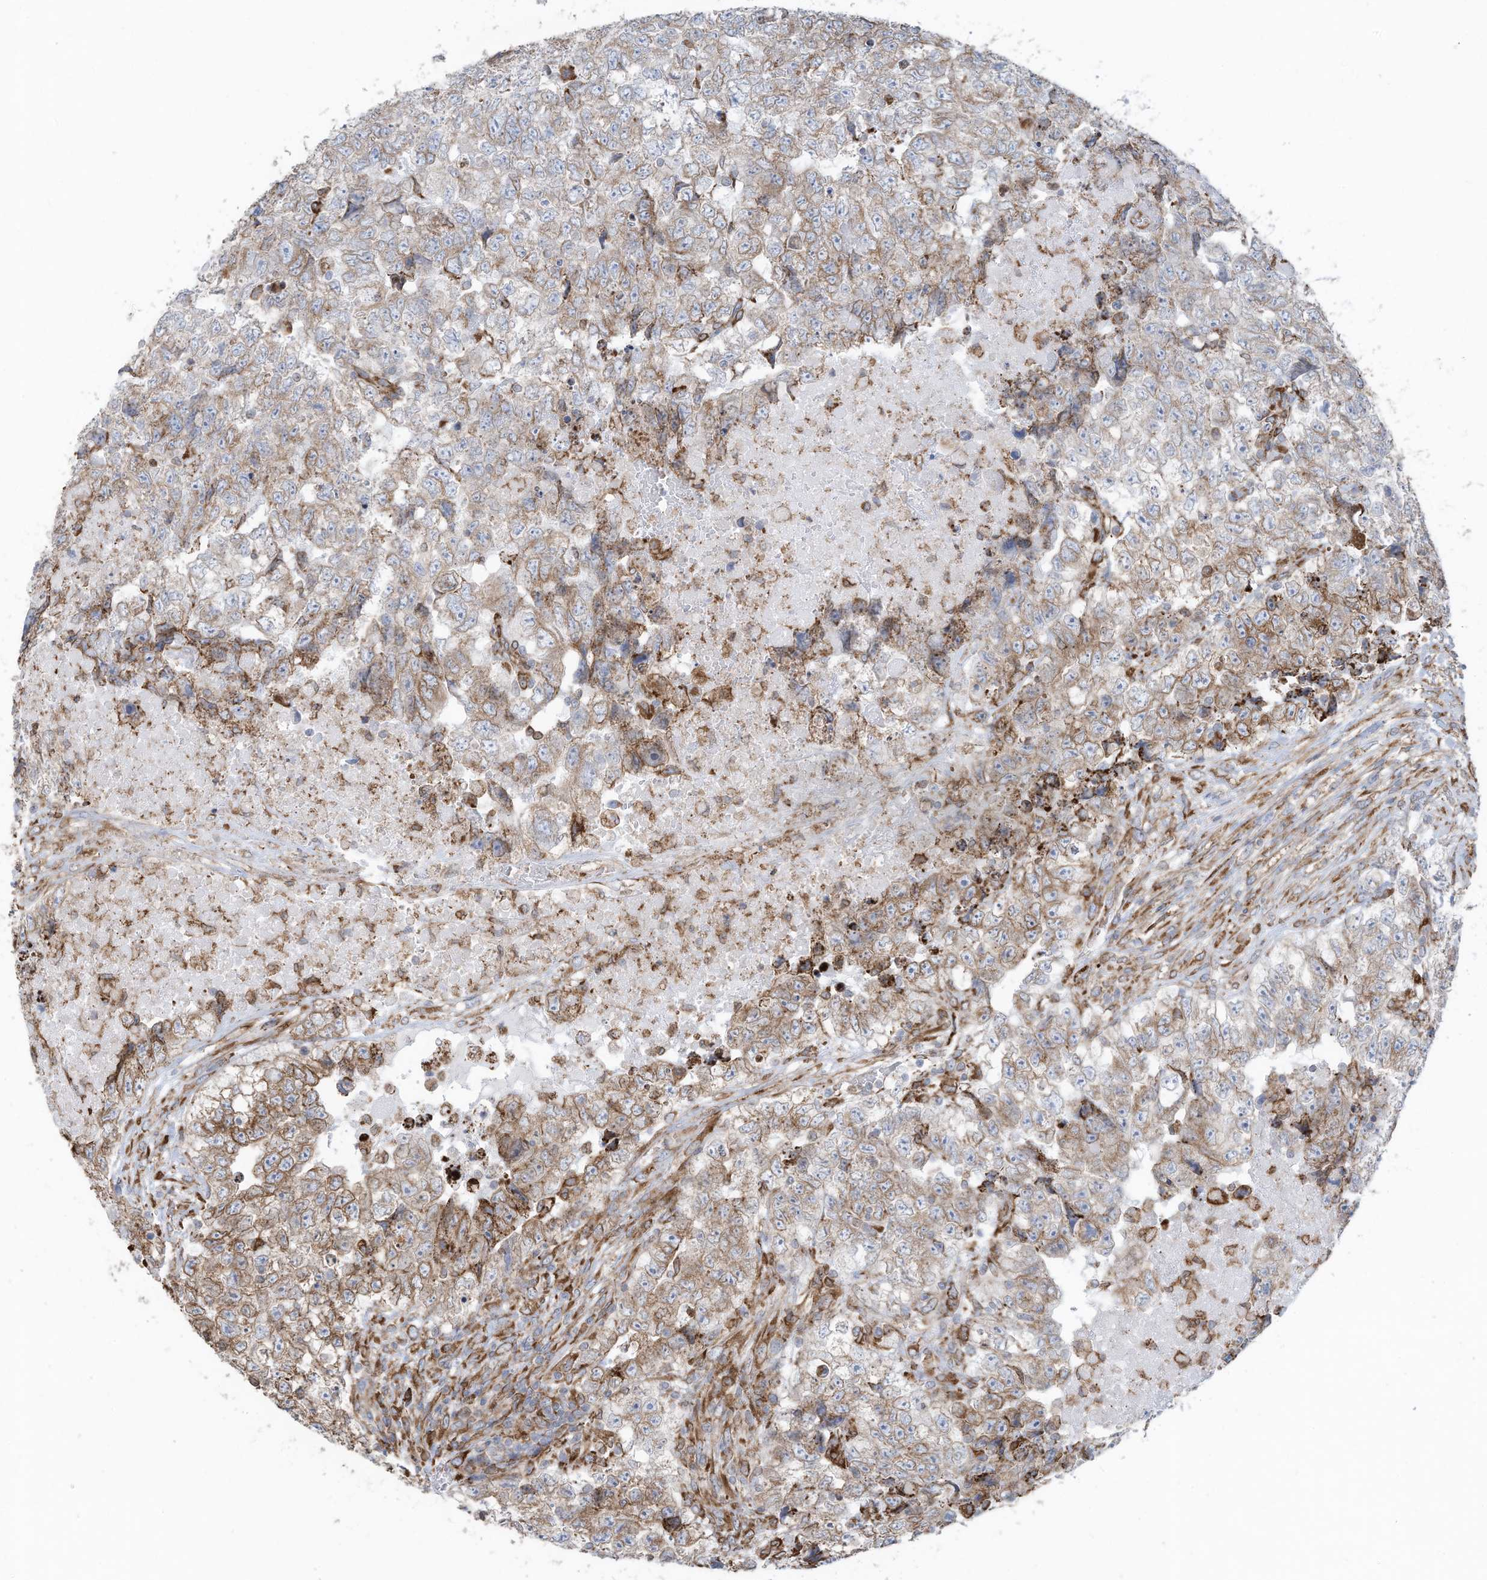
{"staining": {"intensity": "moderate", "quantity": ">75%", "location": "cytoplasmic/membranous"}, "tissue": "testis cancer", "cell_type": "Tumor cells", "image_type": "cancer", "snomed": [{"axis": "morphology", "description": "Carcinoma, Embryonal, NOS"}, {"axis": "topography", "description": "Testis"}], "caption": "Protein expression analysis of human embryonal carcinoma (testis) reveals moderate cytoplasmic/membranous positivity in about >75% of tumor cells. (Brightfield microscopy of DAB IHC at high magnification).", "gene": "ZNF354C", "patient": {"sex": "male", "age": 37}}